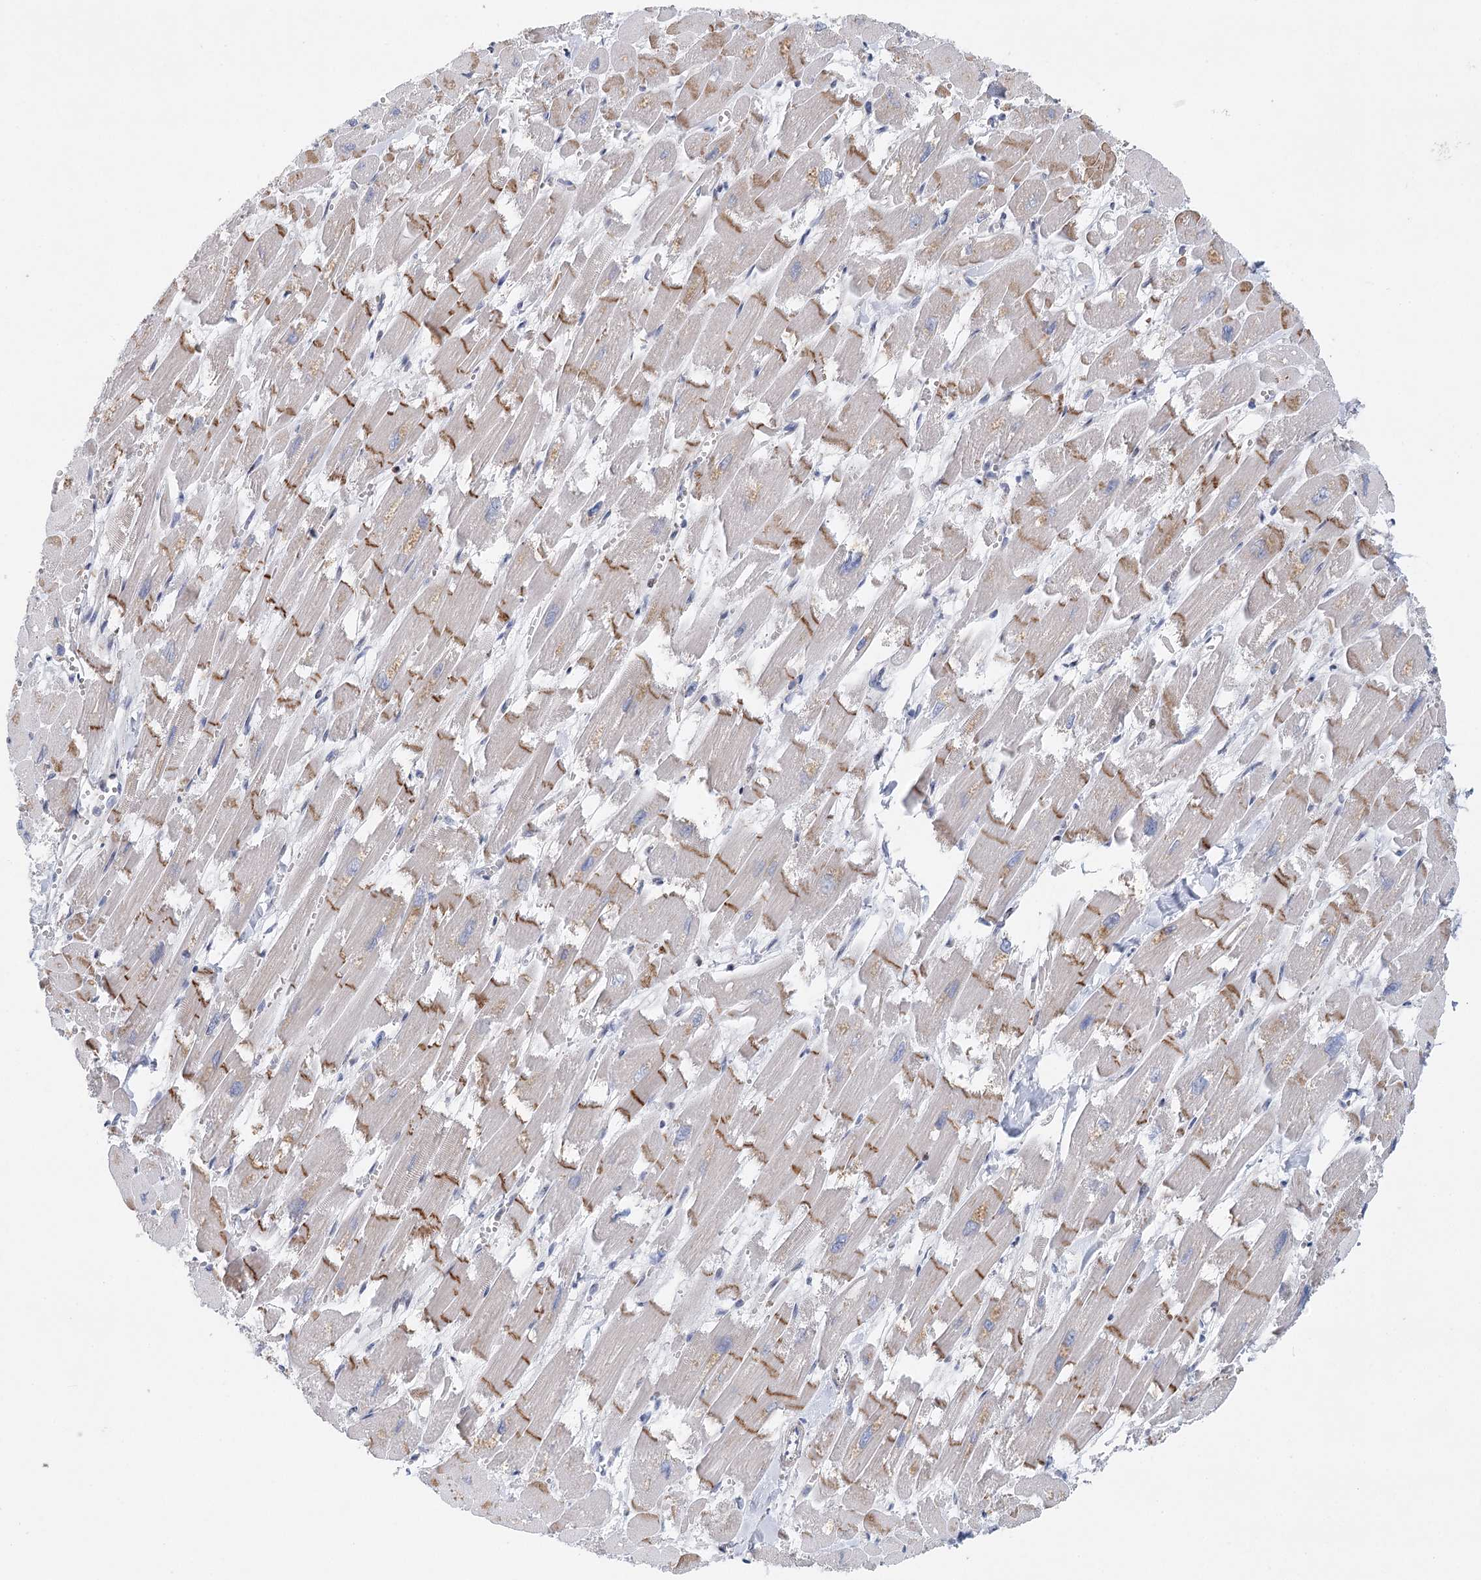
{"staining": {"intensity": "moderate", "quantity": "<25%", "location": "cytoplasmic/membranous,nuclear"}, "tissue": "heart muscle", "cell_type": "Cardiomyocytes", "image_type": "normal", "snomed": [{"axis": "morphology", "description": "Normal tissue, NOS"}, {"axis": "topography", "description": "Heart"}], "caption": "Immunohistochemical staining of unremarkable human heart muscle shows <25% levels of moderate cytoplasmic/membranous,nuclear protein staining in about <25% of cardiomyocytes.", "gene": "CAMTA1", "patient": {"sex": "male", "age": 54}}